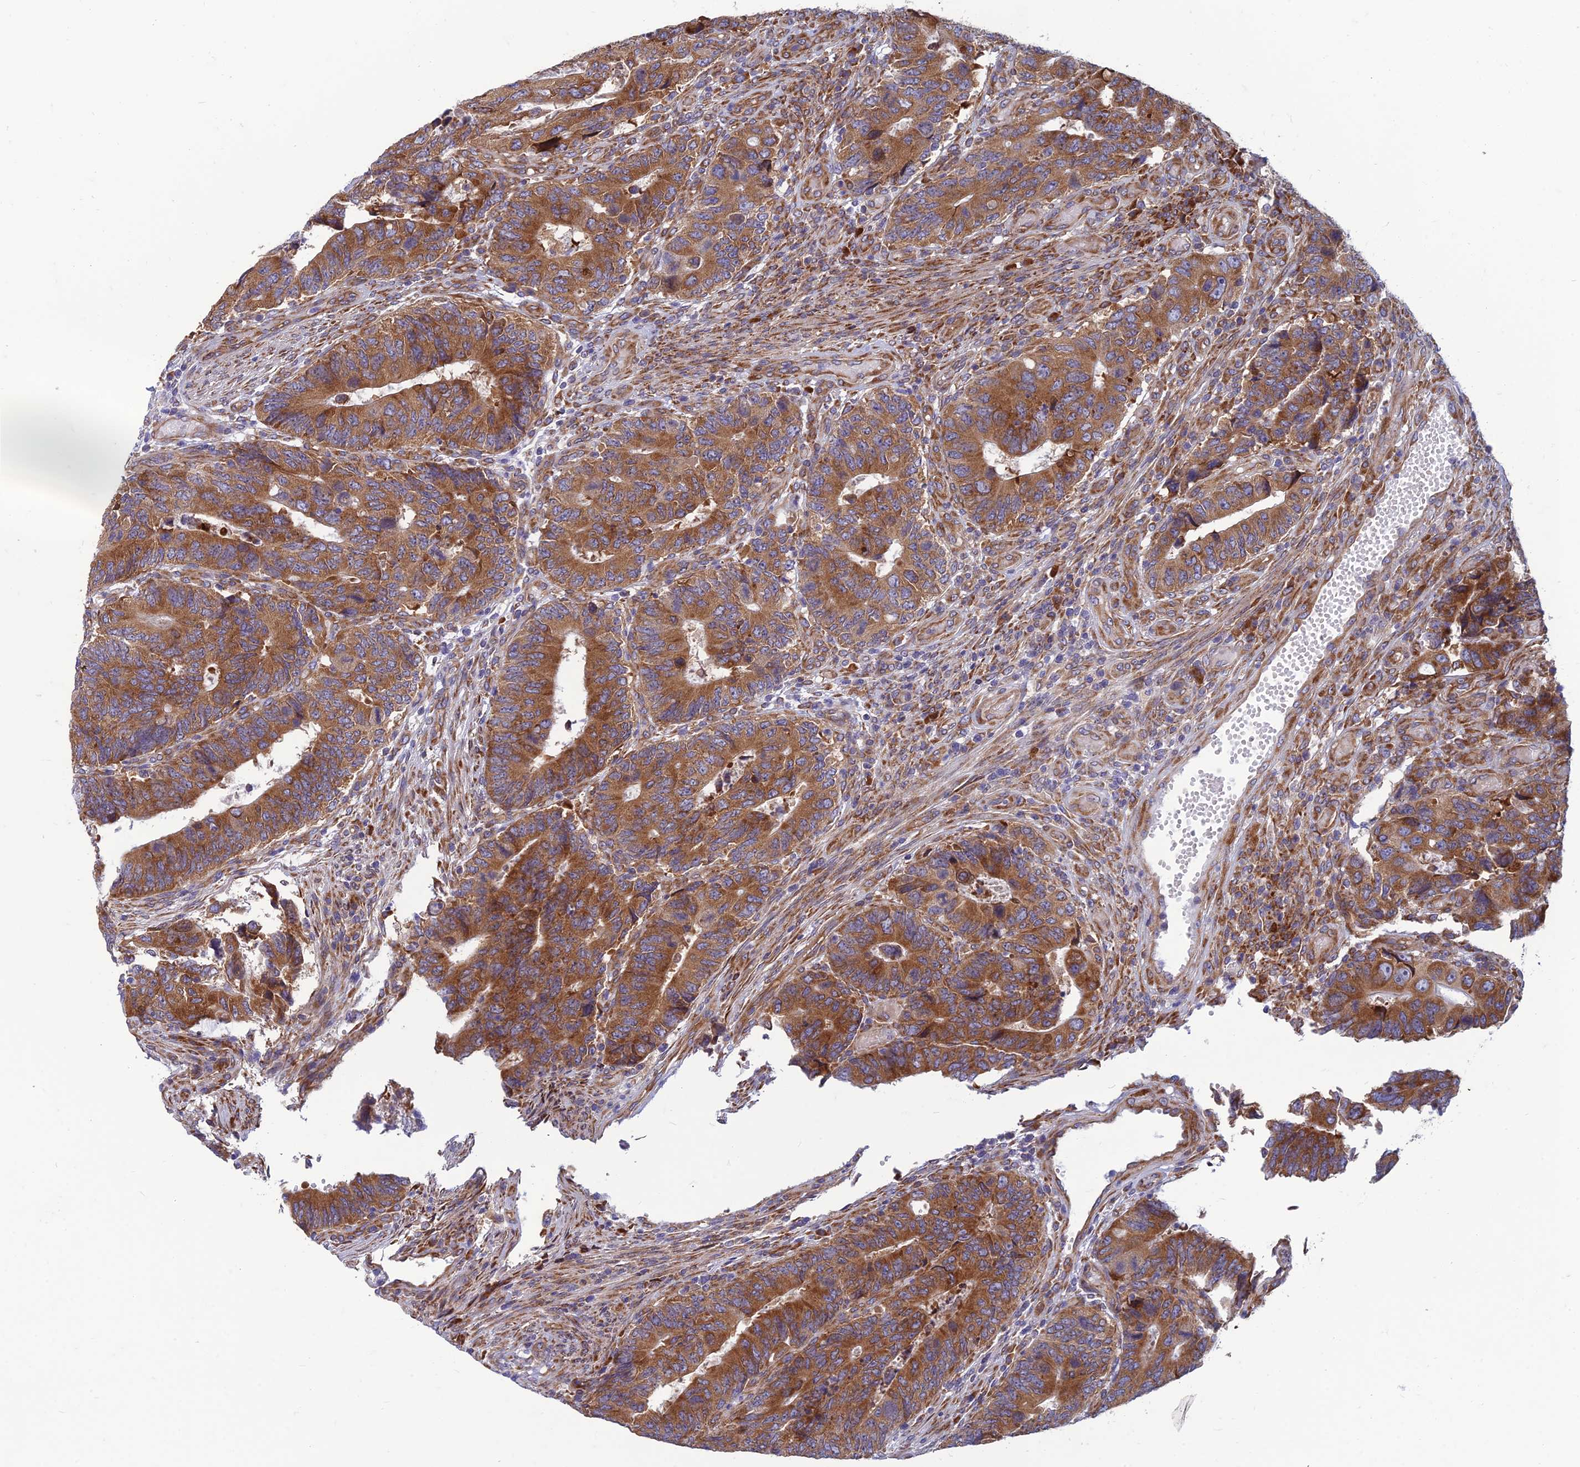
{"staining": {"intensity": "moderate", "quantity": ">75%", "location": "cytoplasmic/membranous"}, "tissue": "colorectal cancer", "cell_type": "Tumor cells", "image_type": "cancer", "snomed": [{"axis": "morphology", "description": "Adenocarcinoma, NOS"}, {"axis": "topography", "description": "Colon"}], "caption": "Colorectal adenocarcinoma tissue exhibits moderate cytoplasmic/membranous positivity in about >75% of tumor cells (DAB IHC, brown staining for protein, blue staining for nuclei).", "gene": "RPL17-C18orf32", "patient": {"sex": "male", "age": 87}}